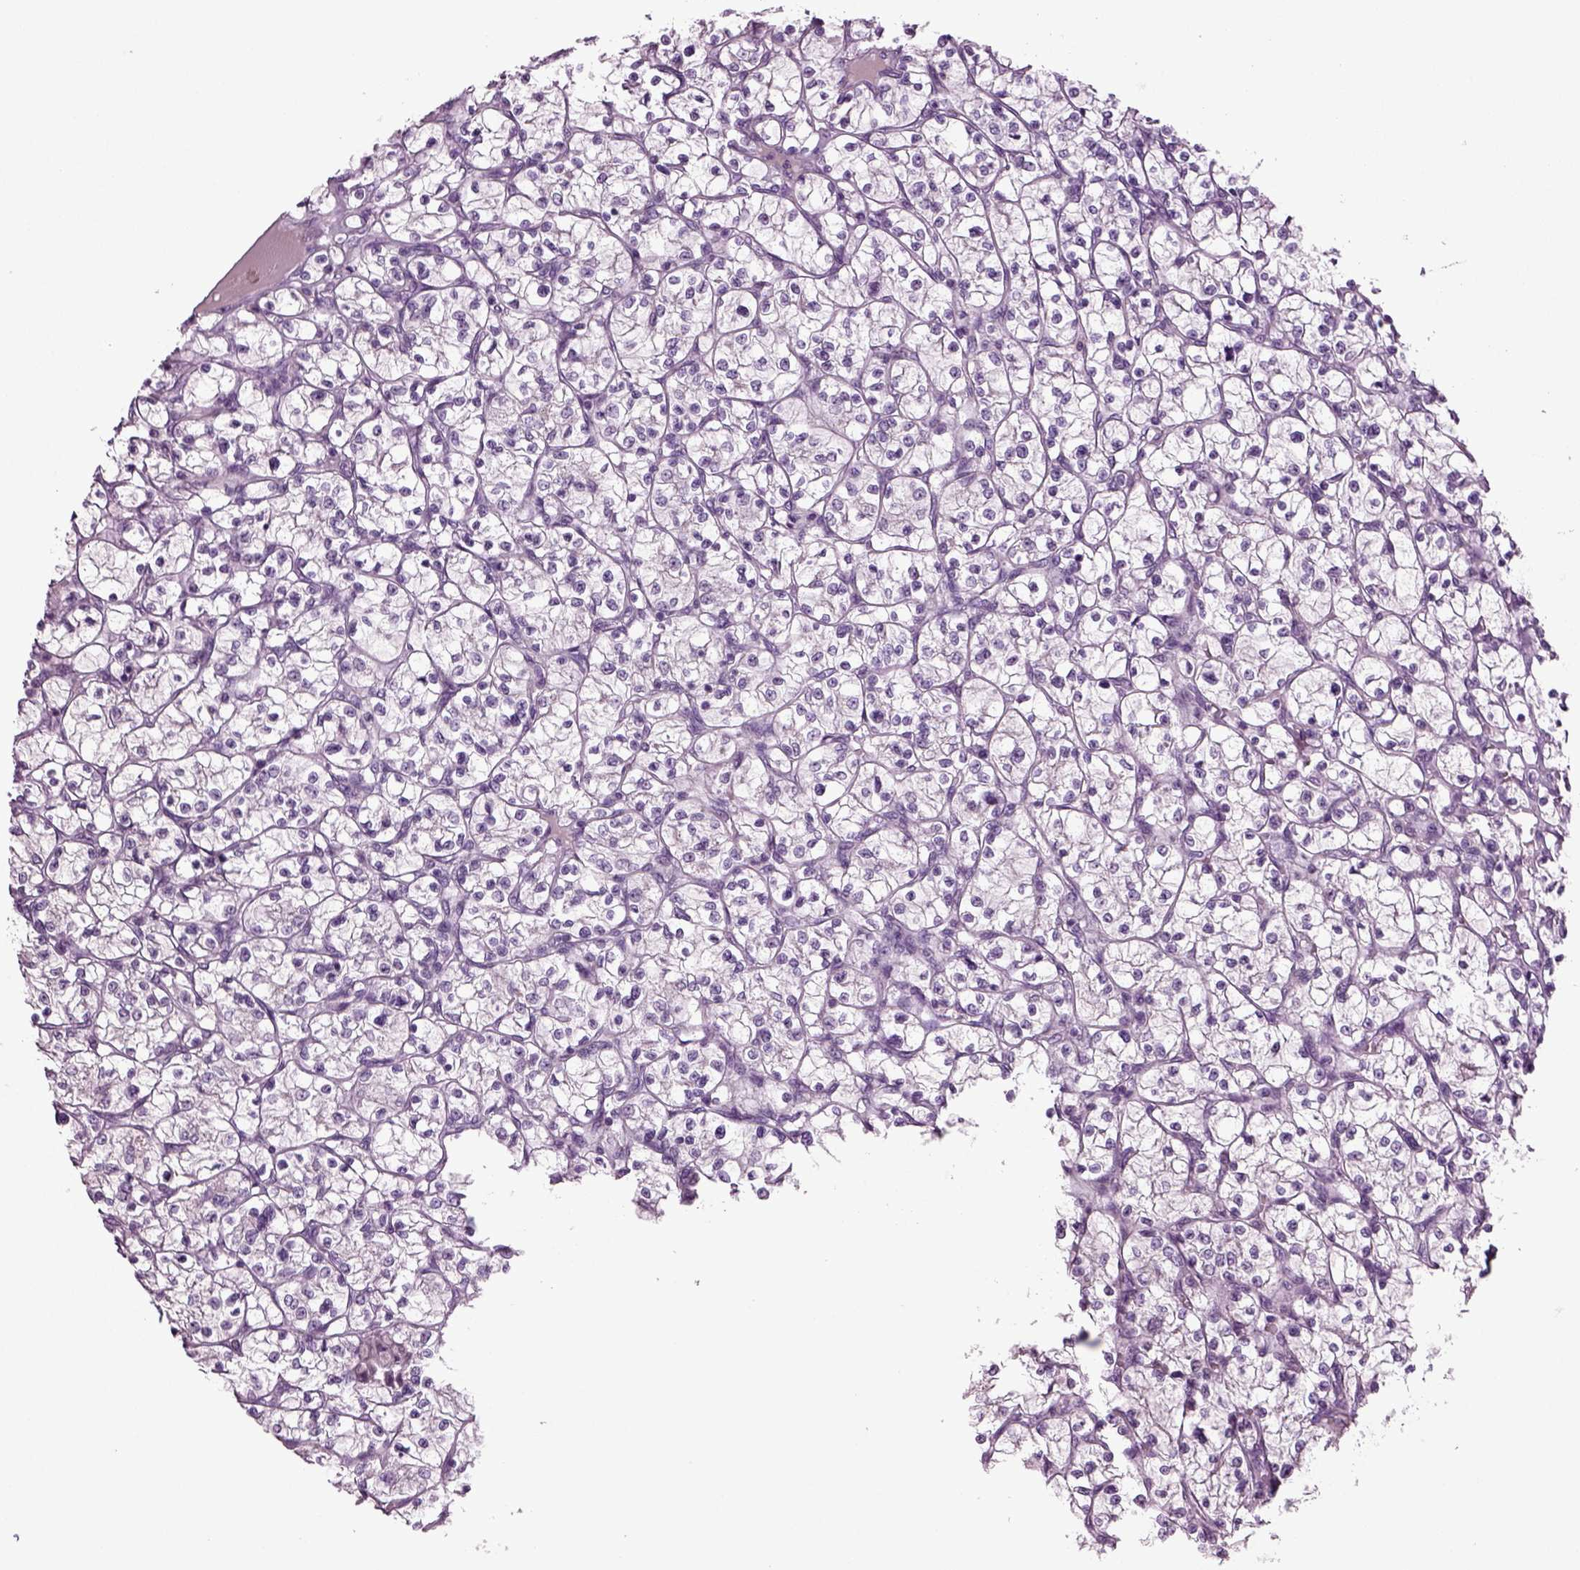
{"staining": {"intensity": "negative", "quantity": "none", "location": "none"}, "tissue": "renal cancer", "cell_type": "Tumor cells", "image_type": "cancer", "snomed": [{"axis": "morphology", "description": "Adenocarcinoma, NOS"}, {"axis": "topography", "description": "Kidney"}], "caption": "IHC of human renal adenocarcinoma exhibits no positivity in tumor cells.", "gene": "SLC17A6", "patient": {"sex": "female", "age": 64}}